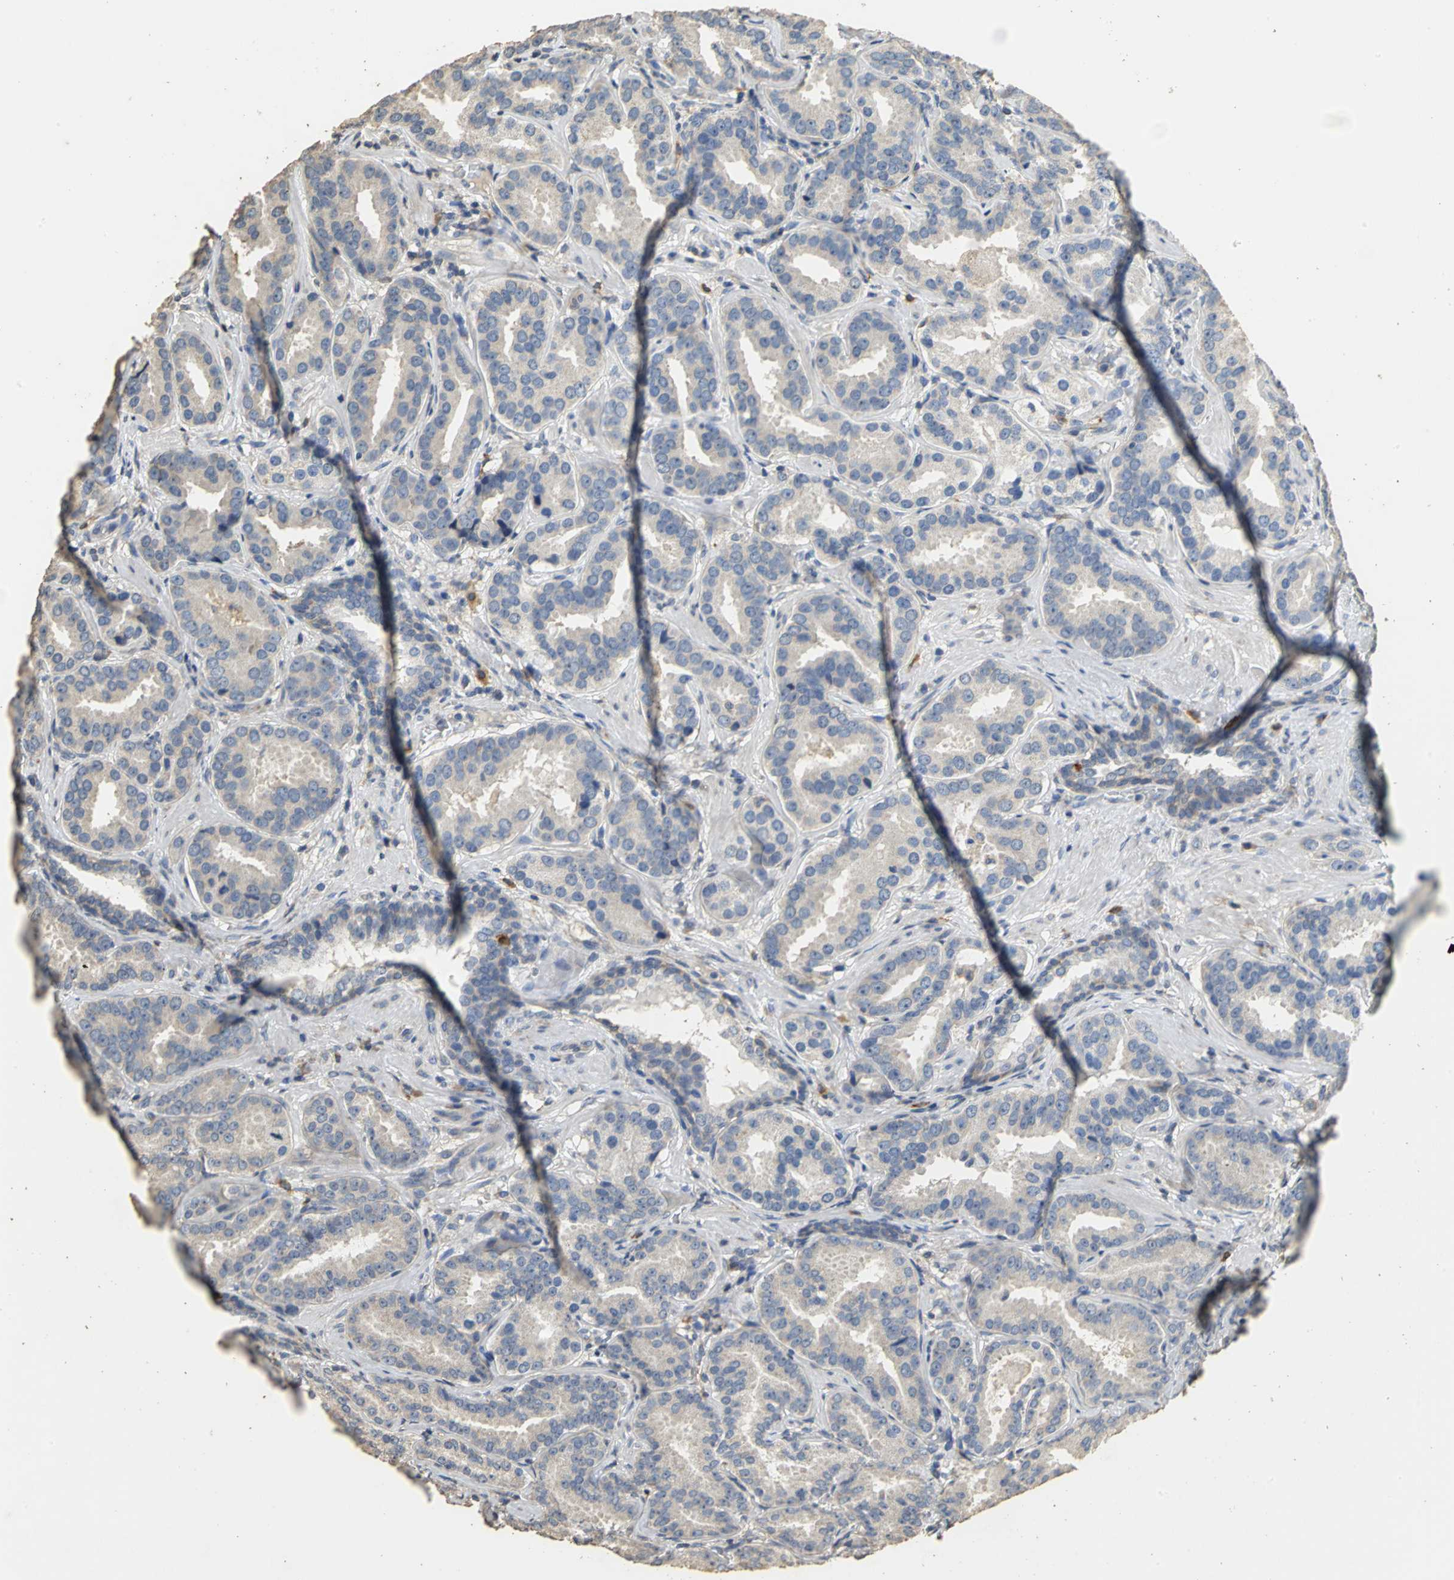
{"staining": {"intensity": "weak", "quantity": "<25%", "location": "cytoplasmic/membranous"}, "tissue": "prostate cancer", "cell_type": "Tumor cells", "image_type": "cancer", "snomed": [{"axis": "morphology", "description": "Adenocarcinoma, Low grade"}, {"axis": "topography", "description": "Prostate"}], "caption": "Human low-grade adenocarcinoma (prostate) stained for a protein using immunohistochemistry exhibits no expression in tumor cells.", "gene": "ACSL4", "patient": {"sex": "male", "age": 59}}